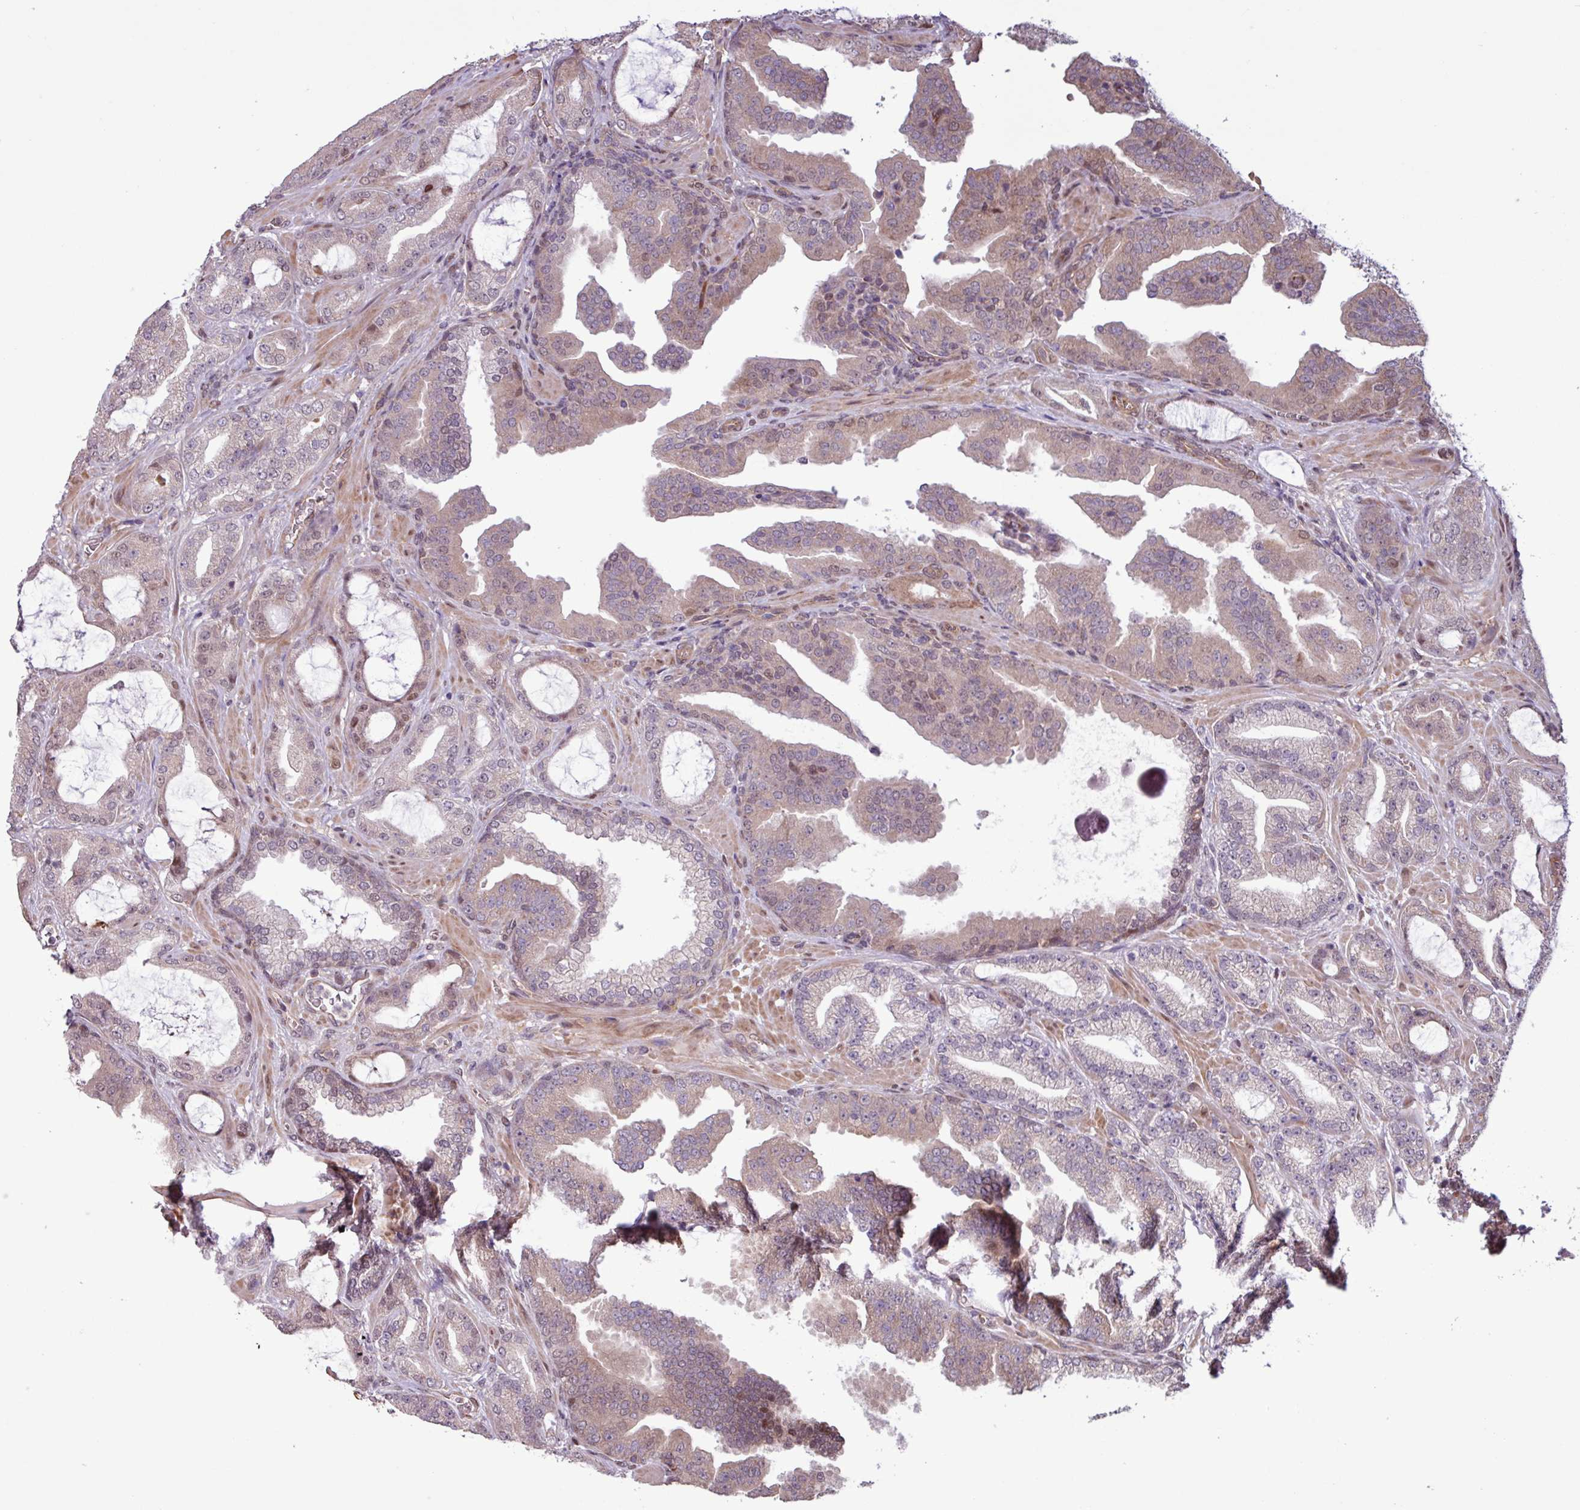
{"staining": {"intensity": "weak", "quantity": "<25%", "location": "cytoplasmic/membranous,nuclear"}, "tissue": "prostate cancer", "cell_type": "Tumor cells", "image_type": "cancer", "snomed": [{"axis": "morphology", "description": "Adenocarcinoma, High grade"}, {"axis": "topography", "description": "Prostate"}], "caption": "Tumor cells show no significant staining in high-grade adenocarcinoma (prostate).", "gene": "PDPR", "patient": {"sex": "male", "age": 68}}